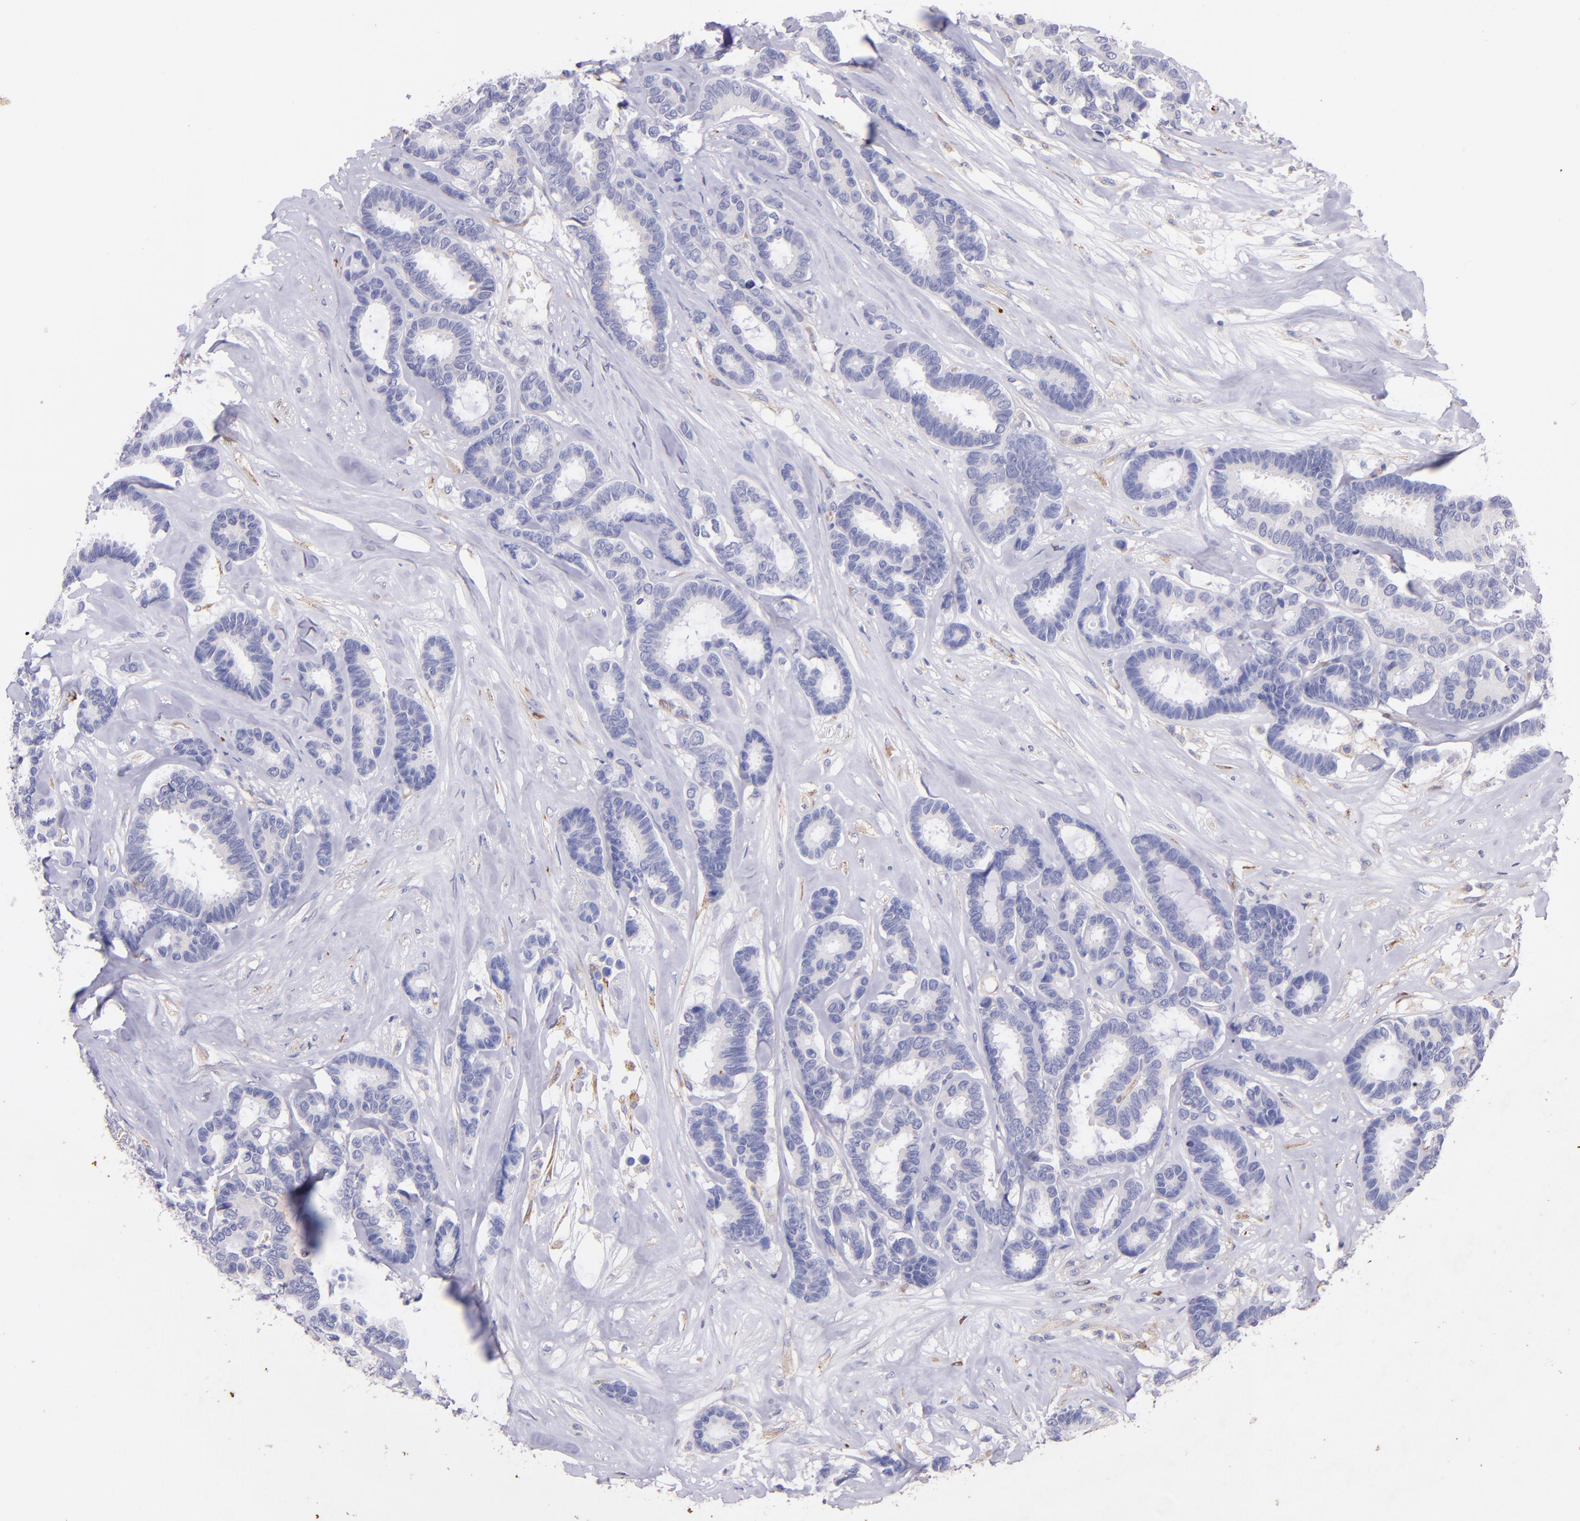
{"staining": {"intensity": "weak", "quantity": "<25%", "location": "cytoplasmic/membranous"}, "tissue": "breast cancer", "cell_type": "Tumor cells", "image_type": "cancer", "snomed": [{"axis": "morphology", "description": "Duct carcinoma"}, {"axis": "topography", "description": "Breast"}], "caption": "Tumor cells show no significant expression in breast intraductal carcinoma. (DAB (3,3'-diaminobenzidine) immunohistochemistry, high magnification).", "gene": "RET", "patient": {"sex": "female", "age": 87}}